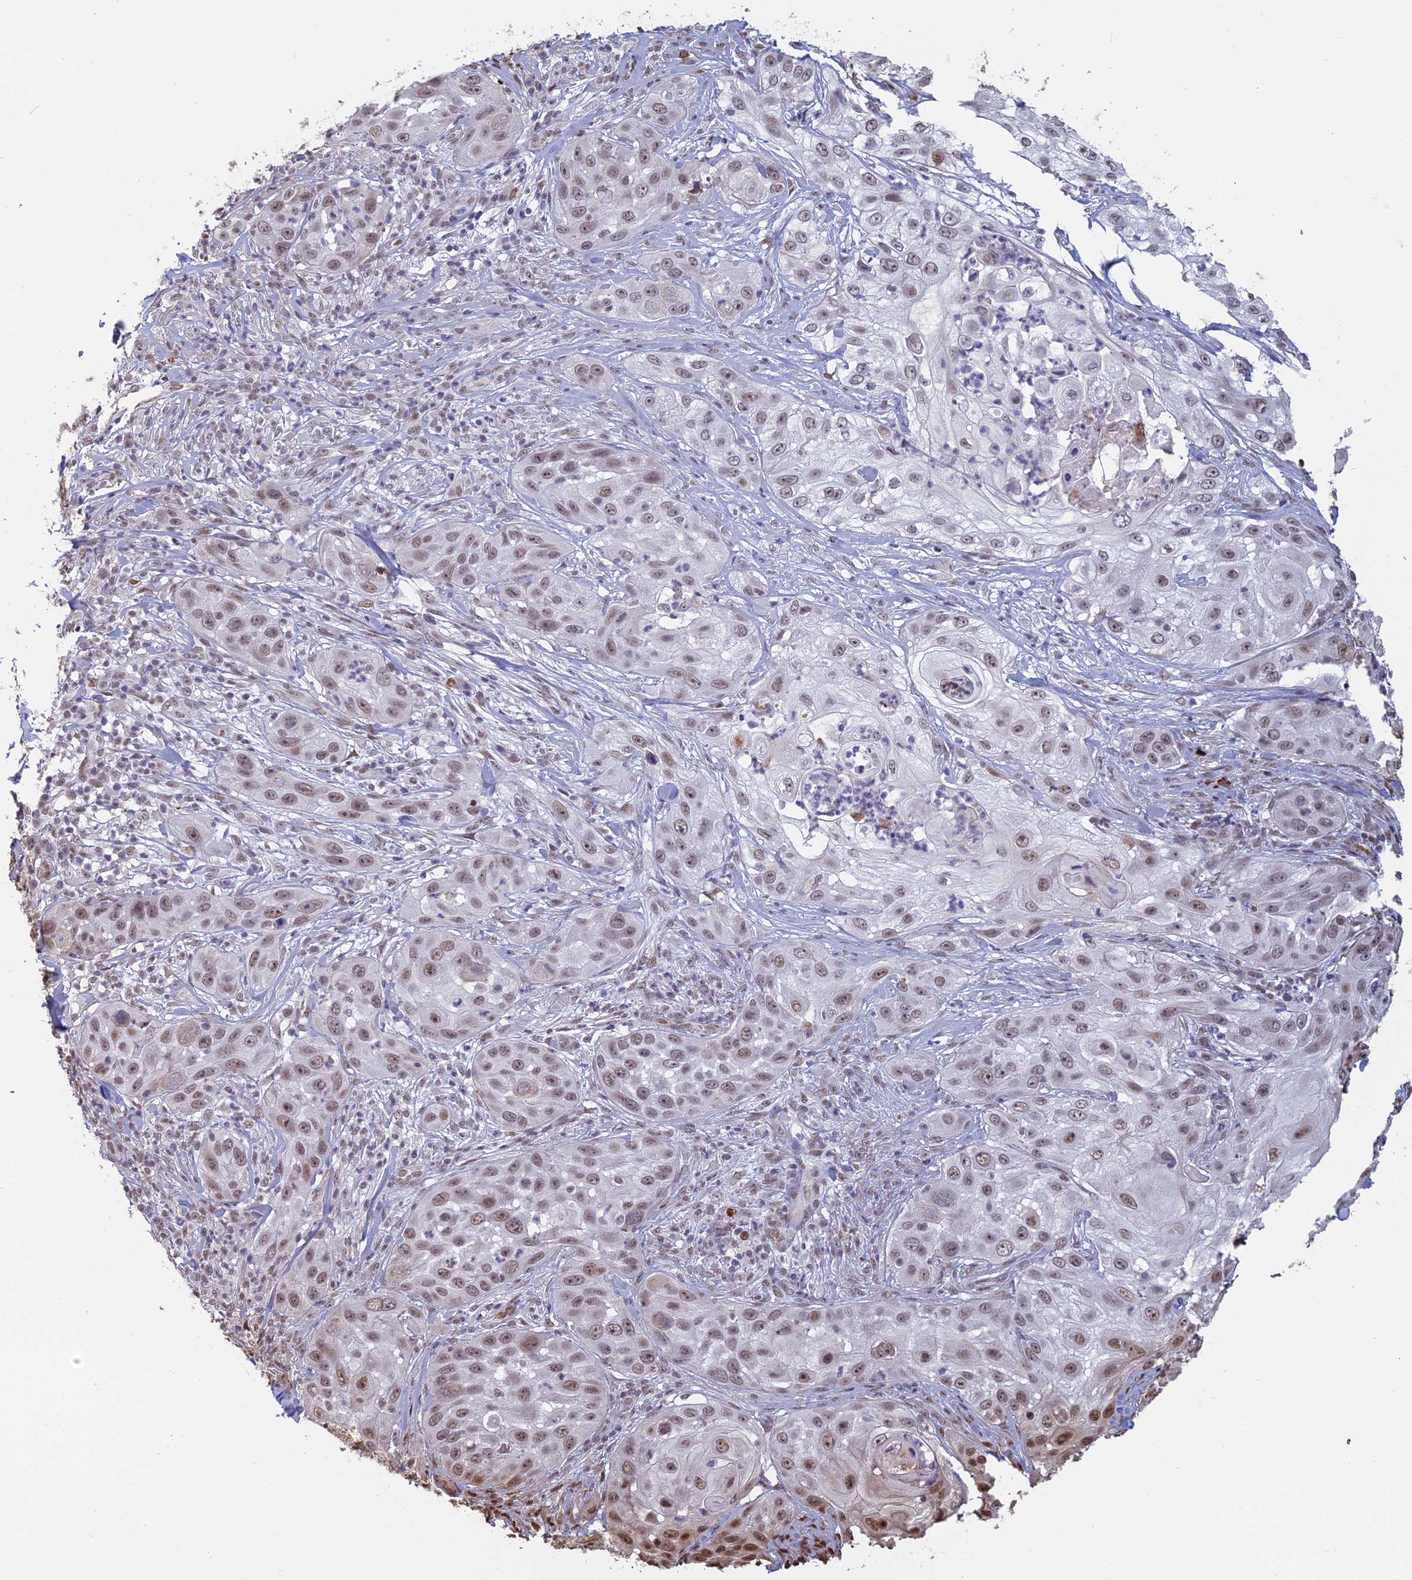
{"staining": {"intensity": "weak", "quantity": ">75%", "location": "nuclear"}, "tissue": "skin cancer", "cell_type": "Tumor cells", "image_type": "cancer", "snomed": [{"axis": "morphology", "description": "Squamous cell carcinoma, NOS"}, {"axis": "topography", "description": "Skin"}], "caption": "An immunohistochemistry histopathology image of tumor tissue is shown. Protein staining in brown shows weak nuclear positivity in skin squamous cell carcinoma within tumor cells.", "gene": "MFAP1", "patient": {"sex": "female", "age": 44}}